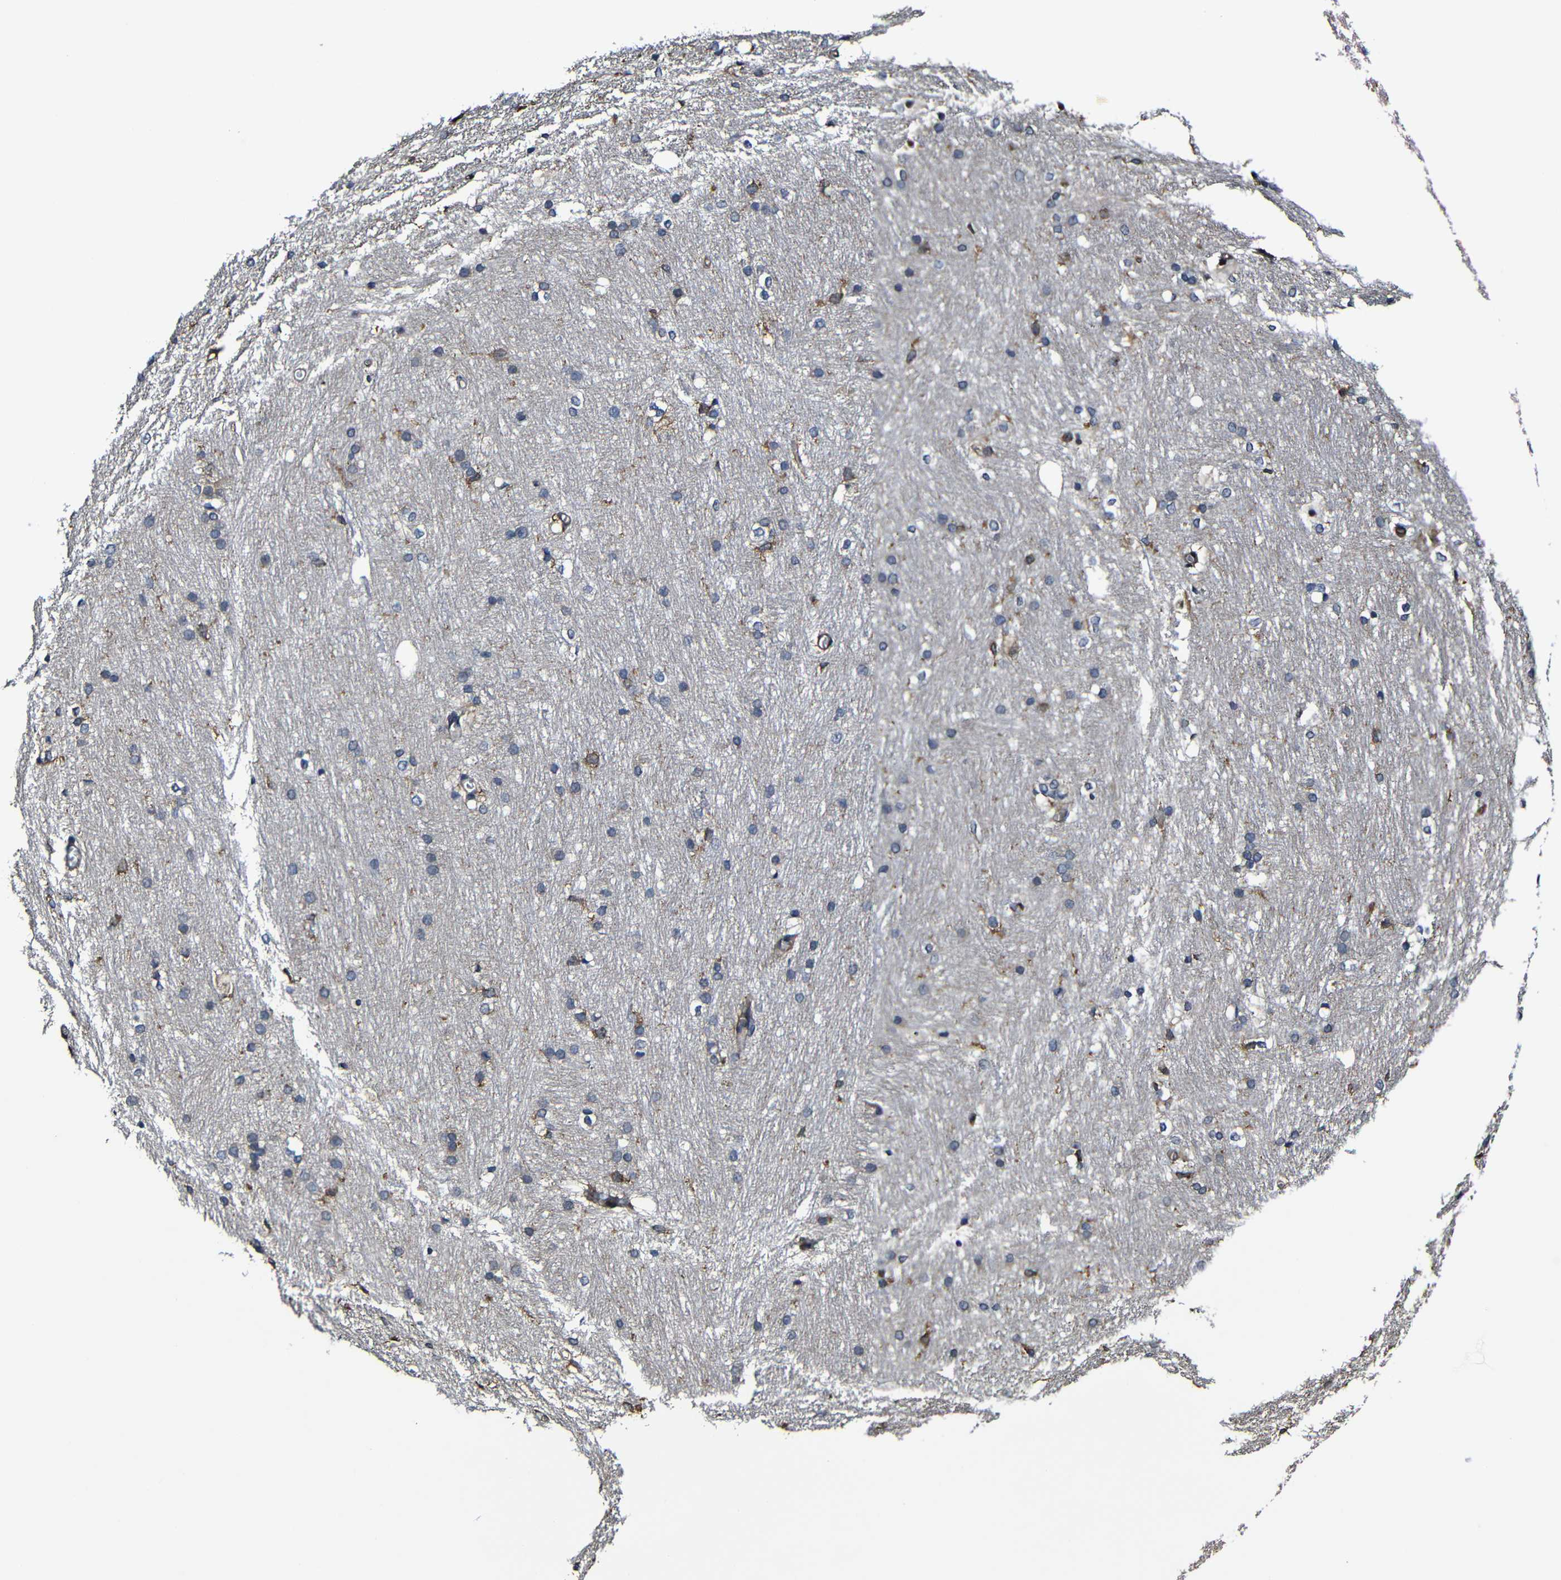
{"staining": {"intensity": "moderate", "quantity": "<25%", "location": "cytoplasmic/membranous"}, "tissue": "caudate", "cell_type": "Glial cells", "image_type": "normal", "snomed": [{"axis": "morphology", "description": "Normal tissue, NOS"}, {"axis": "topography", "description": "Lateral ventricle wall"}], "caption": "A histopathology image of caudate stained for a protein exhibits moderate cytoplasmic/membranous brown staining in glial cells. Using DAB (brown) and hematoxylin (blue) stains, captured at high magnification using brightfield microscopy.", "gene": "MSN", "patient": {"sex": "female", "age": 19}}